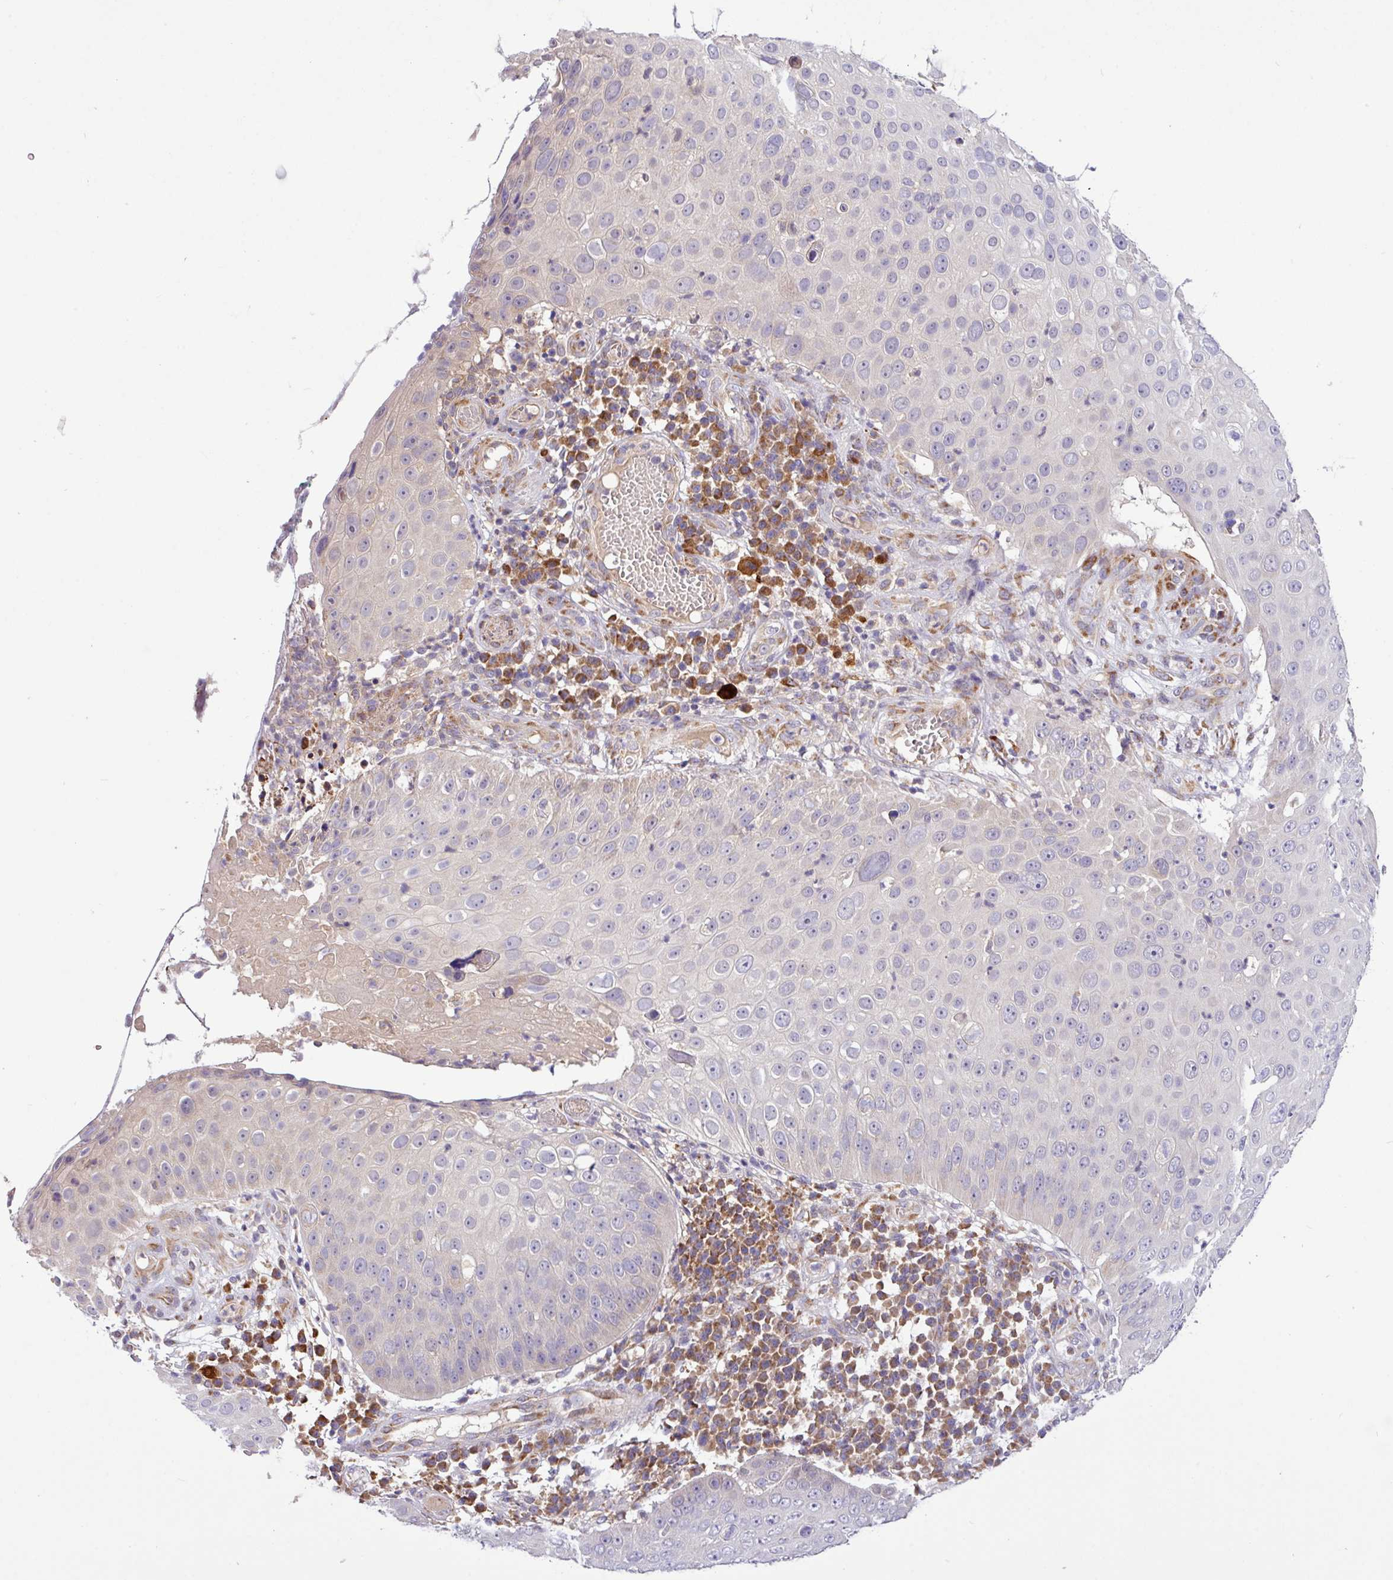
{"staining": {"intensity": "negative", "quantity": "none", "location": "none"}, "tissue": "skin cancer", "cell_type": "Tumor cells", "image_type": "cancer", "snomed": [{"axis": "morphology", "description": "Squamous cell carcinoma, NOS"}, {"axis": "topography", "description": "Skin"}], "caption": "The image reveals no staining of tumor cells in skin cancer. (DAB immunohistochemistry, high magnification).", "gene": "TM2D2", "patient": {"sex": "male", "age": 71}}